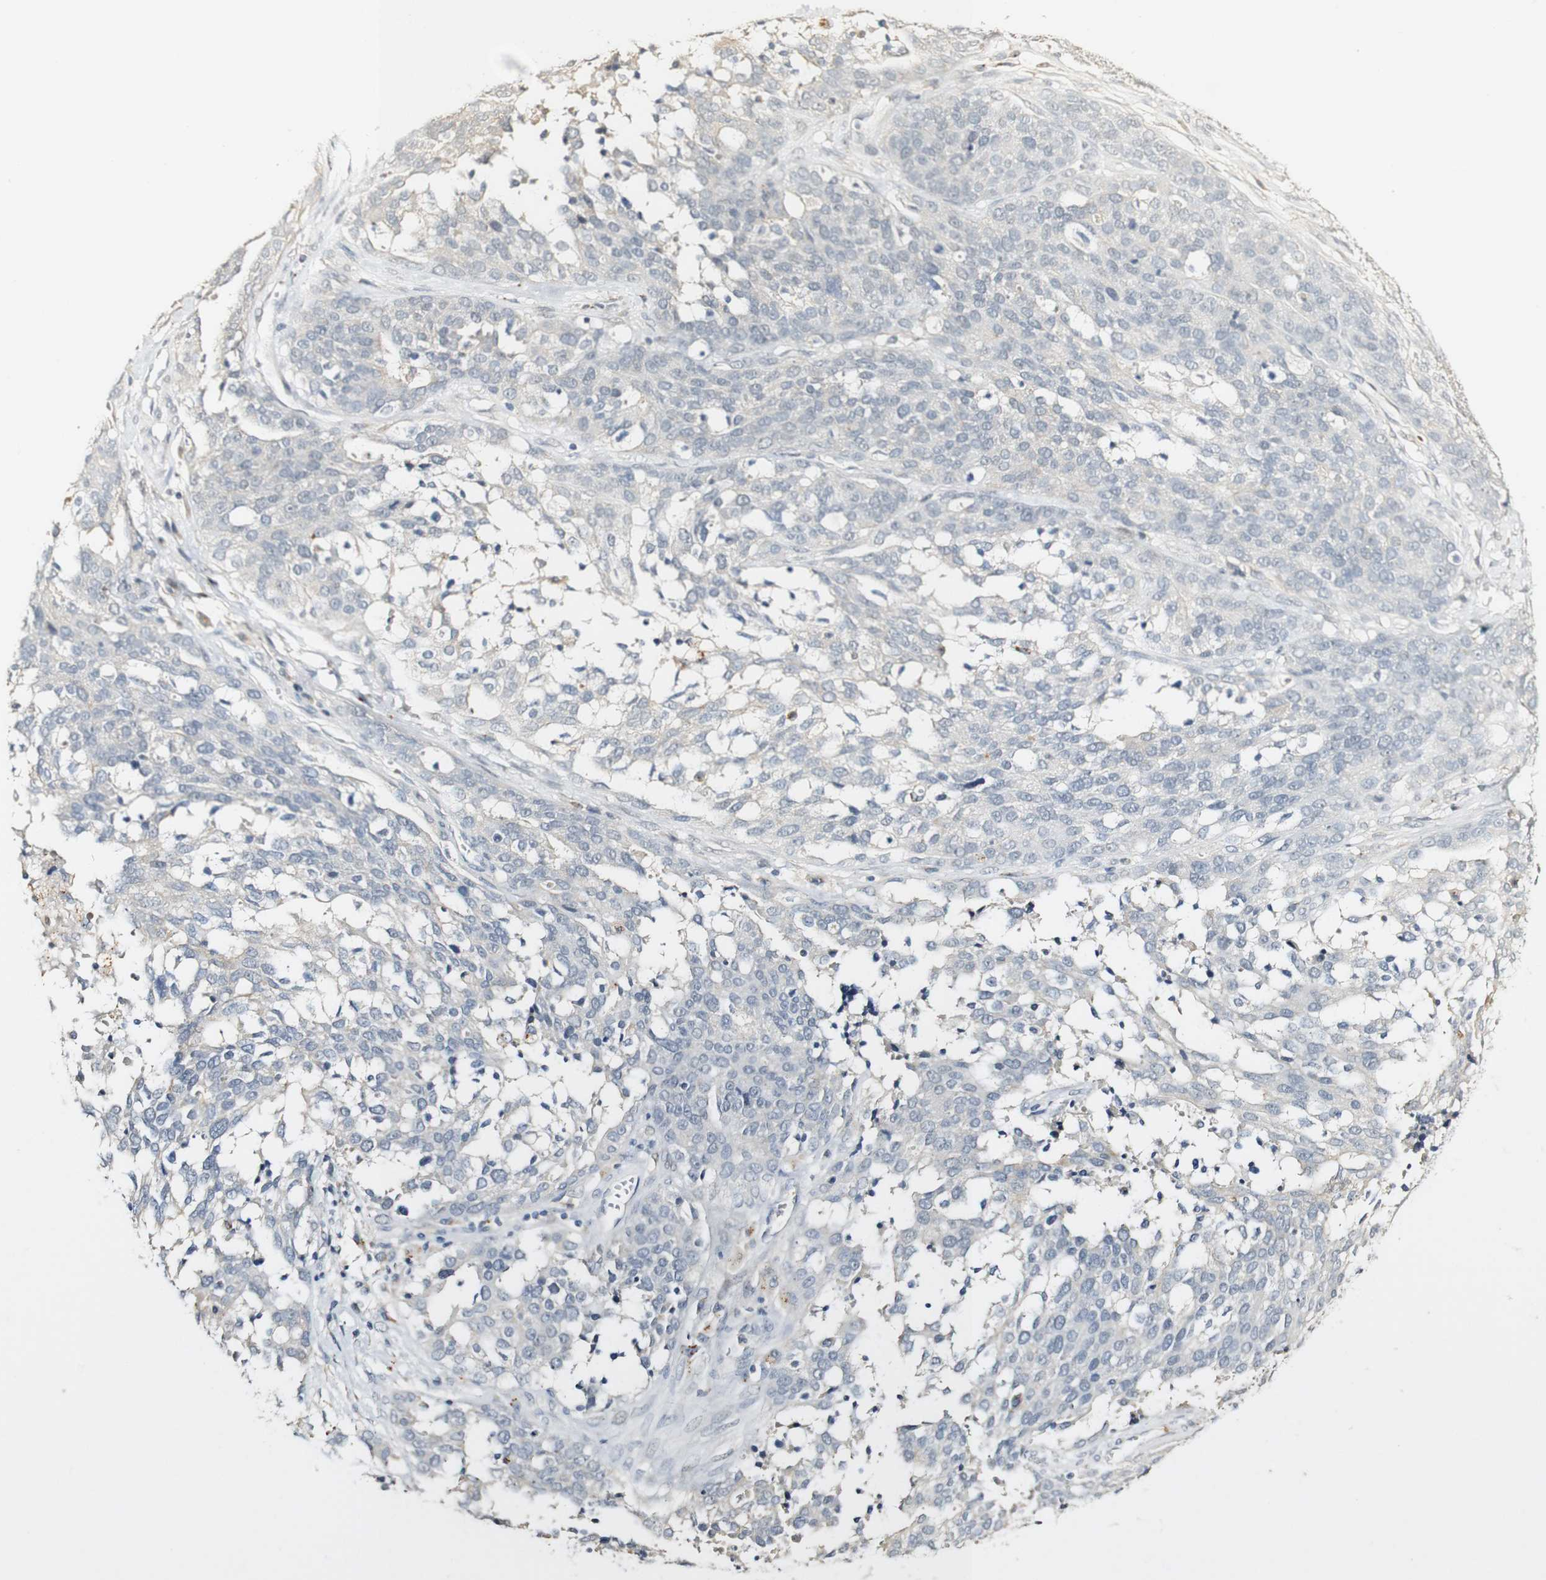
{"staining": {"intensity": "negative", "quantity": "none", "location": "none"}, "tissue": "ovarian cancer", "cell_type": "Tumor cells", "image_type": "cancer", "snomed": [{"axis": "morphology", "description": "Cystadenocarcinoma, serous, NOS"}, {"axis": "topography", "description": "Ovary"}], "caption": "High power microscopy photomicrograph of an immunohistochemistry (IHC) image of ovarian cancer, revealing no significant positivity in tumor cells.", "gene": "SYT7", "patient": {"sex": "female", "age": 44}}